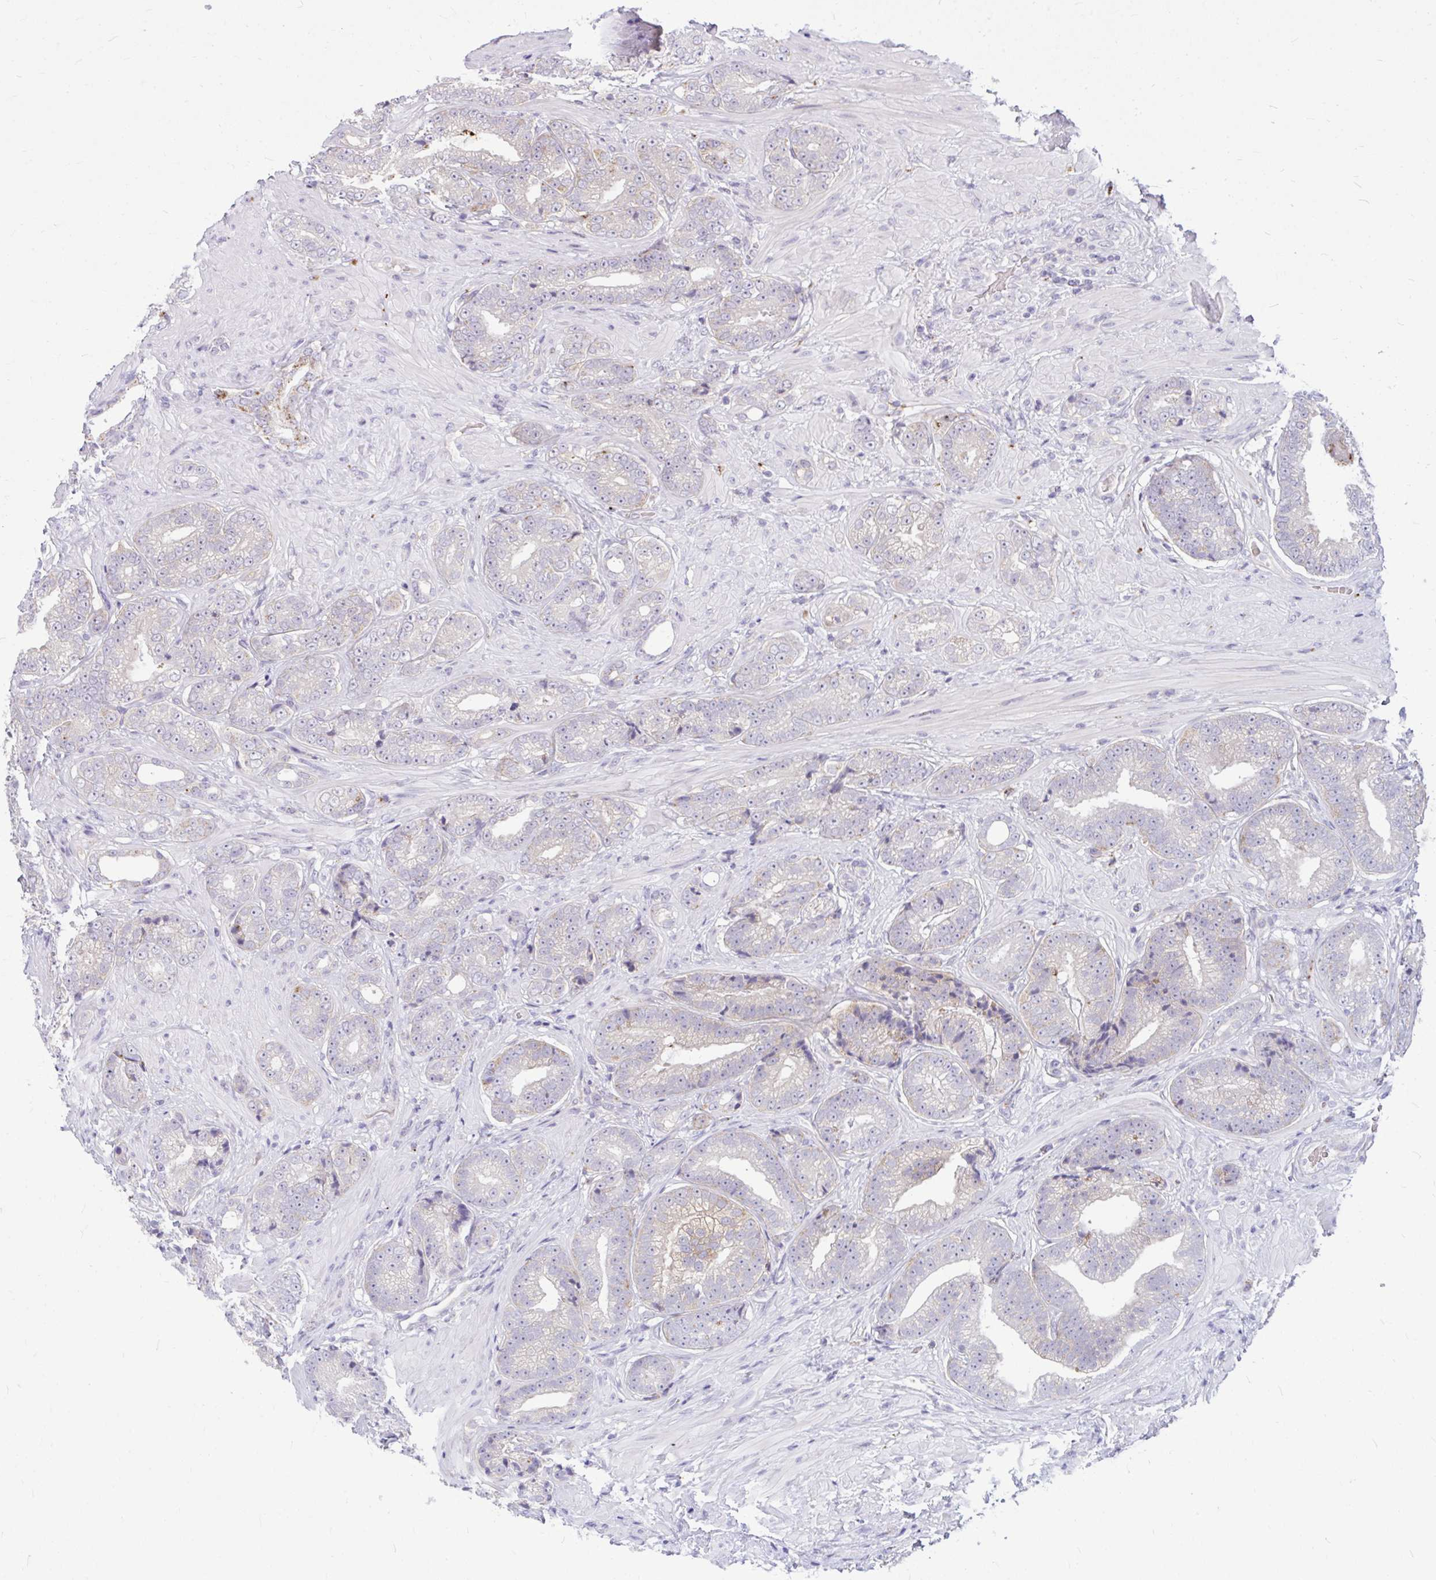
{"staining": {"intensity": "moderate", "quantity": "25%-75%", "location": "cytoplasmic/membranous"}, "tissue": "prostate cancer", "cell_type": "Tumor cells", "image_type": "cancer", "snomed": [{"axis": "morphology", "description": "Adenocarcinoma, Low grade"}, {"axis": "topography", "description": "Prostate"}], "caption": "Immunohistochemical staining of prostate cancer (low-grade adenocarcinoma) demonstrates medium levels of moderate cytoplasmic/membranous protein expression in about 25%-75% of tumor cells.", "gene": "ZSCAN25", "patient": {"sex": "male", "age": 61}}